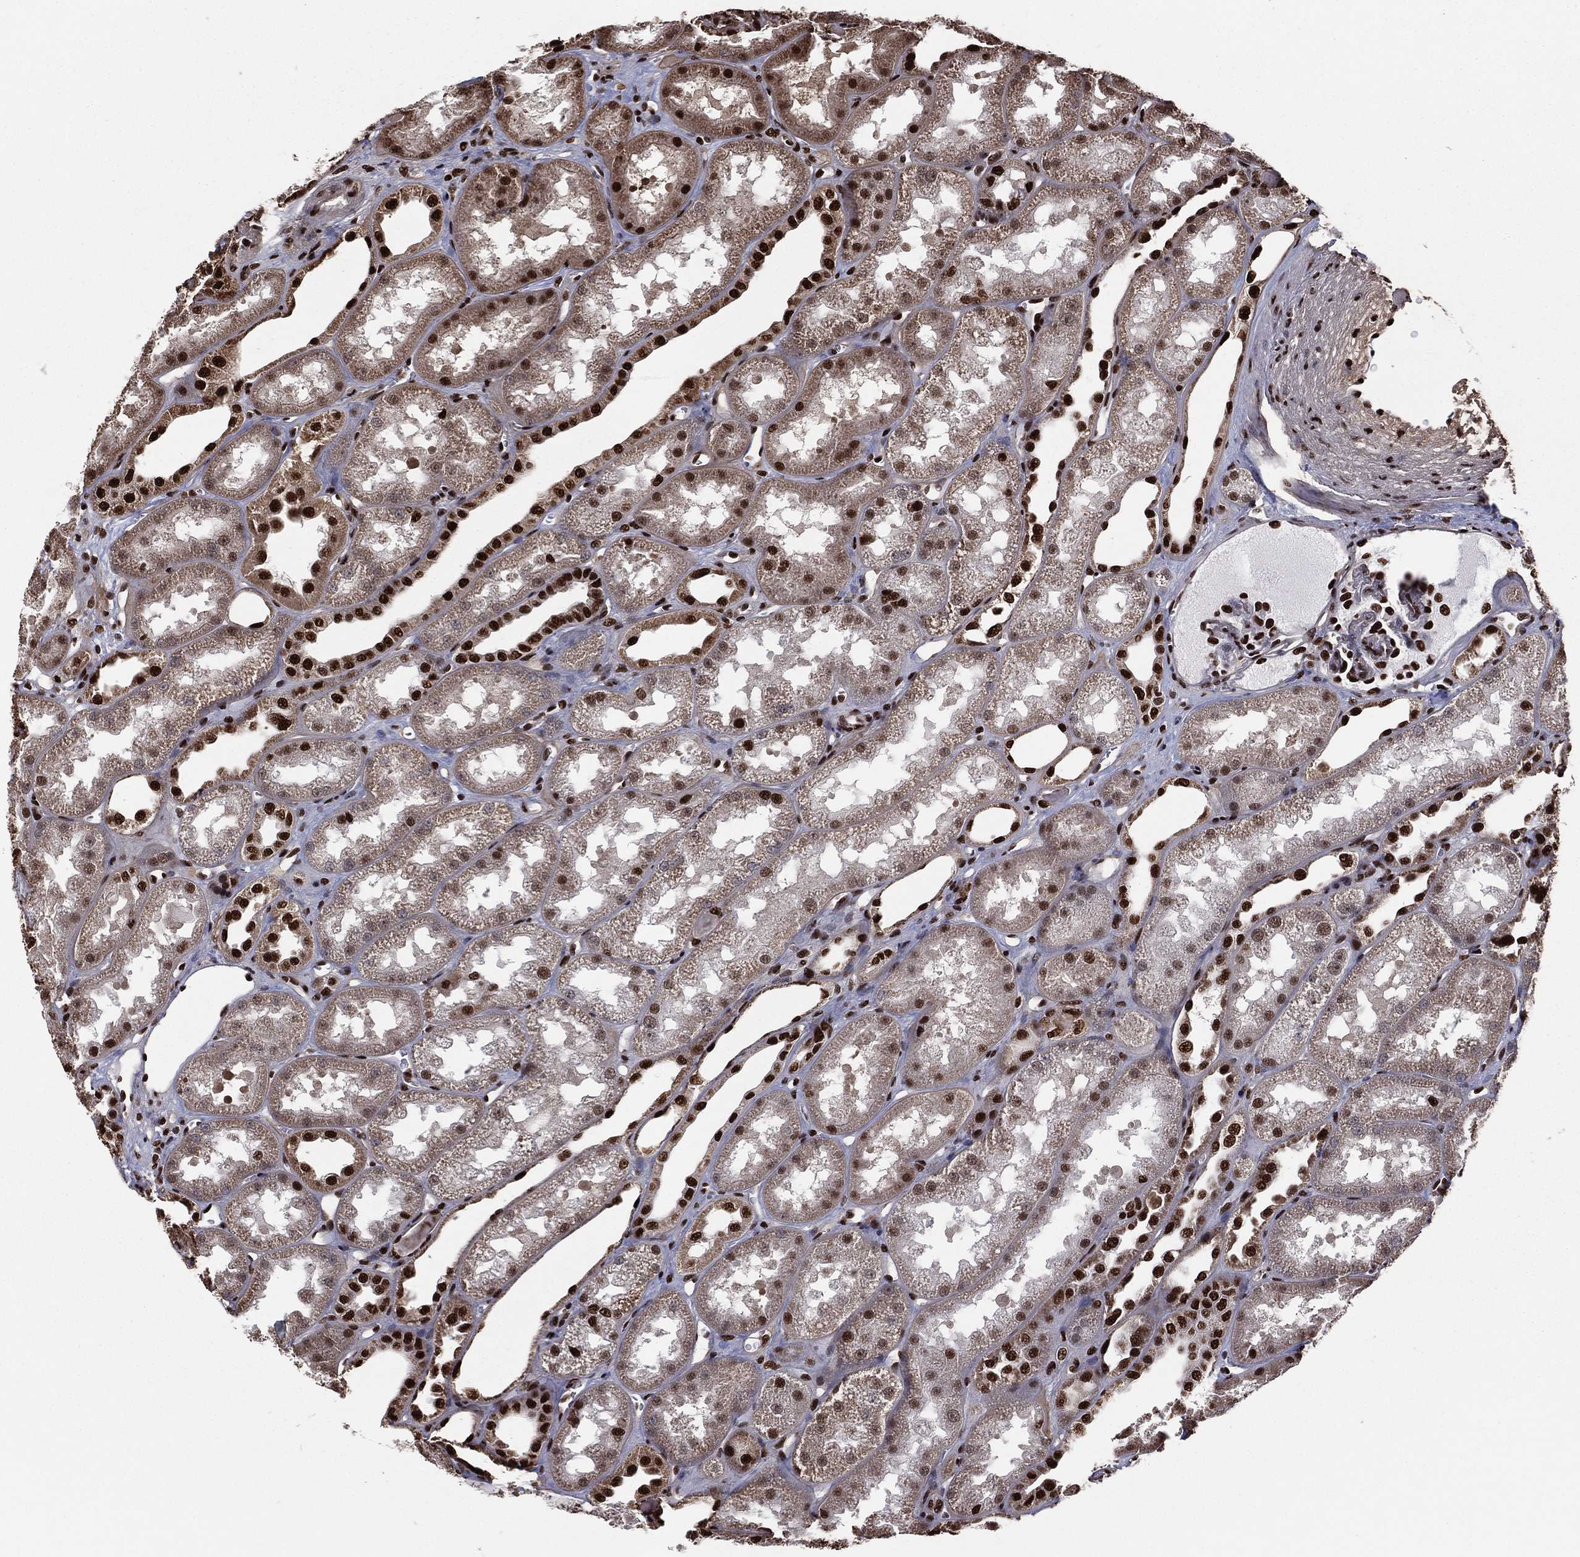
{"staining": {"intensity": "strong", "quantity": ">75%", "location": "nuclear"}, "tissue": "kidney", "cell_type": "Cells in glomeruli", "image_type": "normal", "snomed": [{"axis": "morphology", "description": "Normal tissue, NOS"}, {"axis": "topography", "description": "Kidney"}], "caption": "Kidney stained with DAB immunohistochemistry demonstrates high levels of strong nuclear staining in approximately >75% of cells in glomeruli.", "gene": "TP53BP1", "patient": {"sex": "male", "age": 61}}